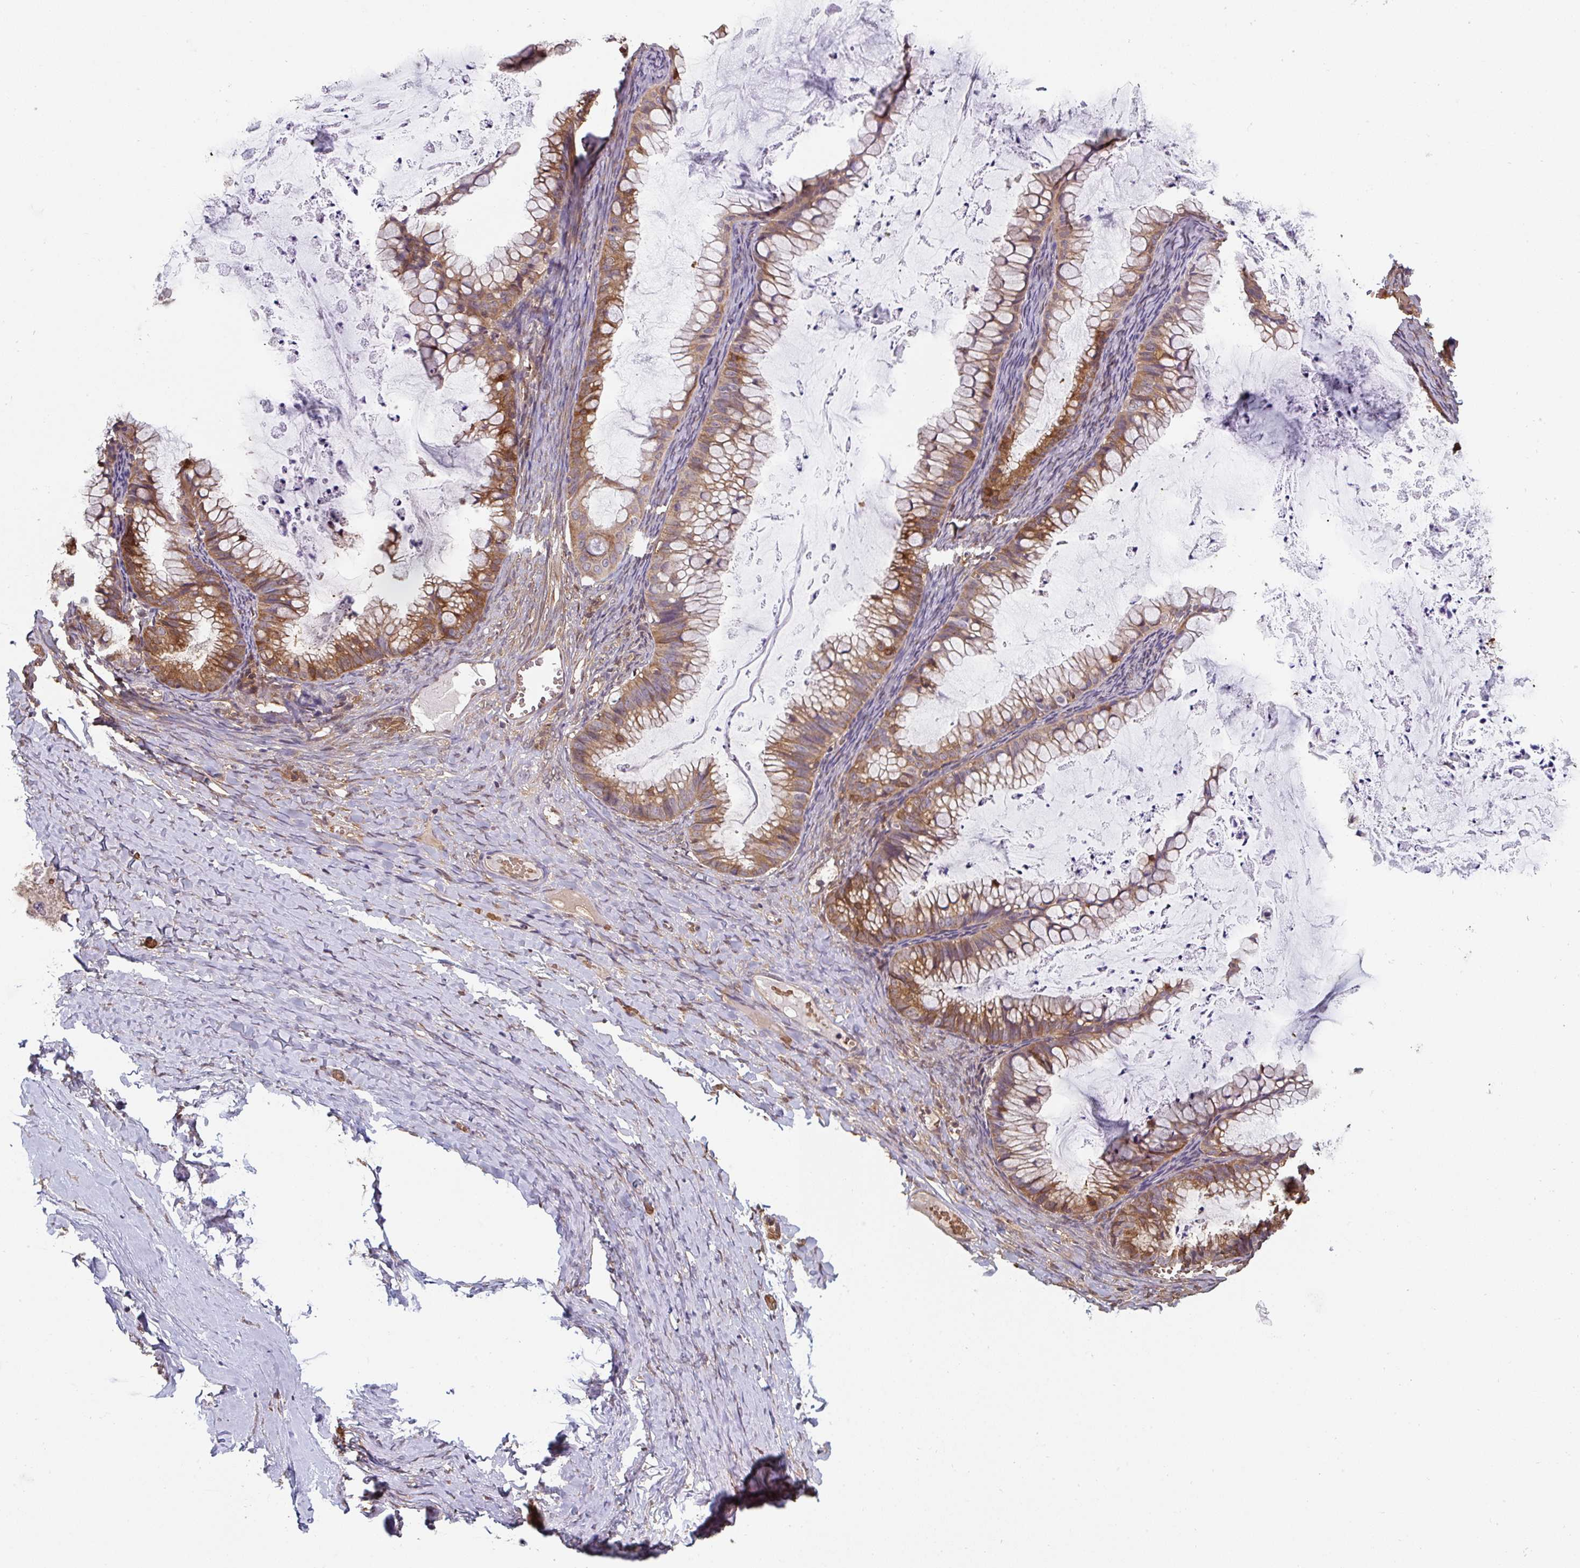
{"staining": {"intensity": "strong", "quantity": ">75%", "location": "cytoplasmic/membranous"}, "tissue": "ovarian cancer", "cell_type": "Tumor cells", "image_type": "cancer", "snomed": [{"axis": "morphology", "description": "Cystadenocarcinoma, mucinous, NOS"}, {"axis": "topography", "description": "Ovary"}], "caption": "Ovarian mucinous cystadenocarcinoma stained with a brown dye reveals strong cytoplasmic/membranous positive expression in approximately >75% of tumor cells.", "gene": "ST13", "patient": {"sex": "female", "age": 35}}